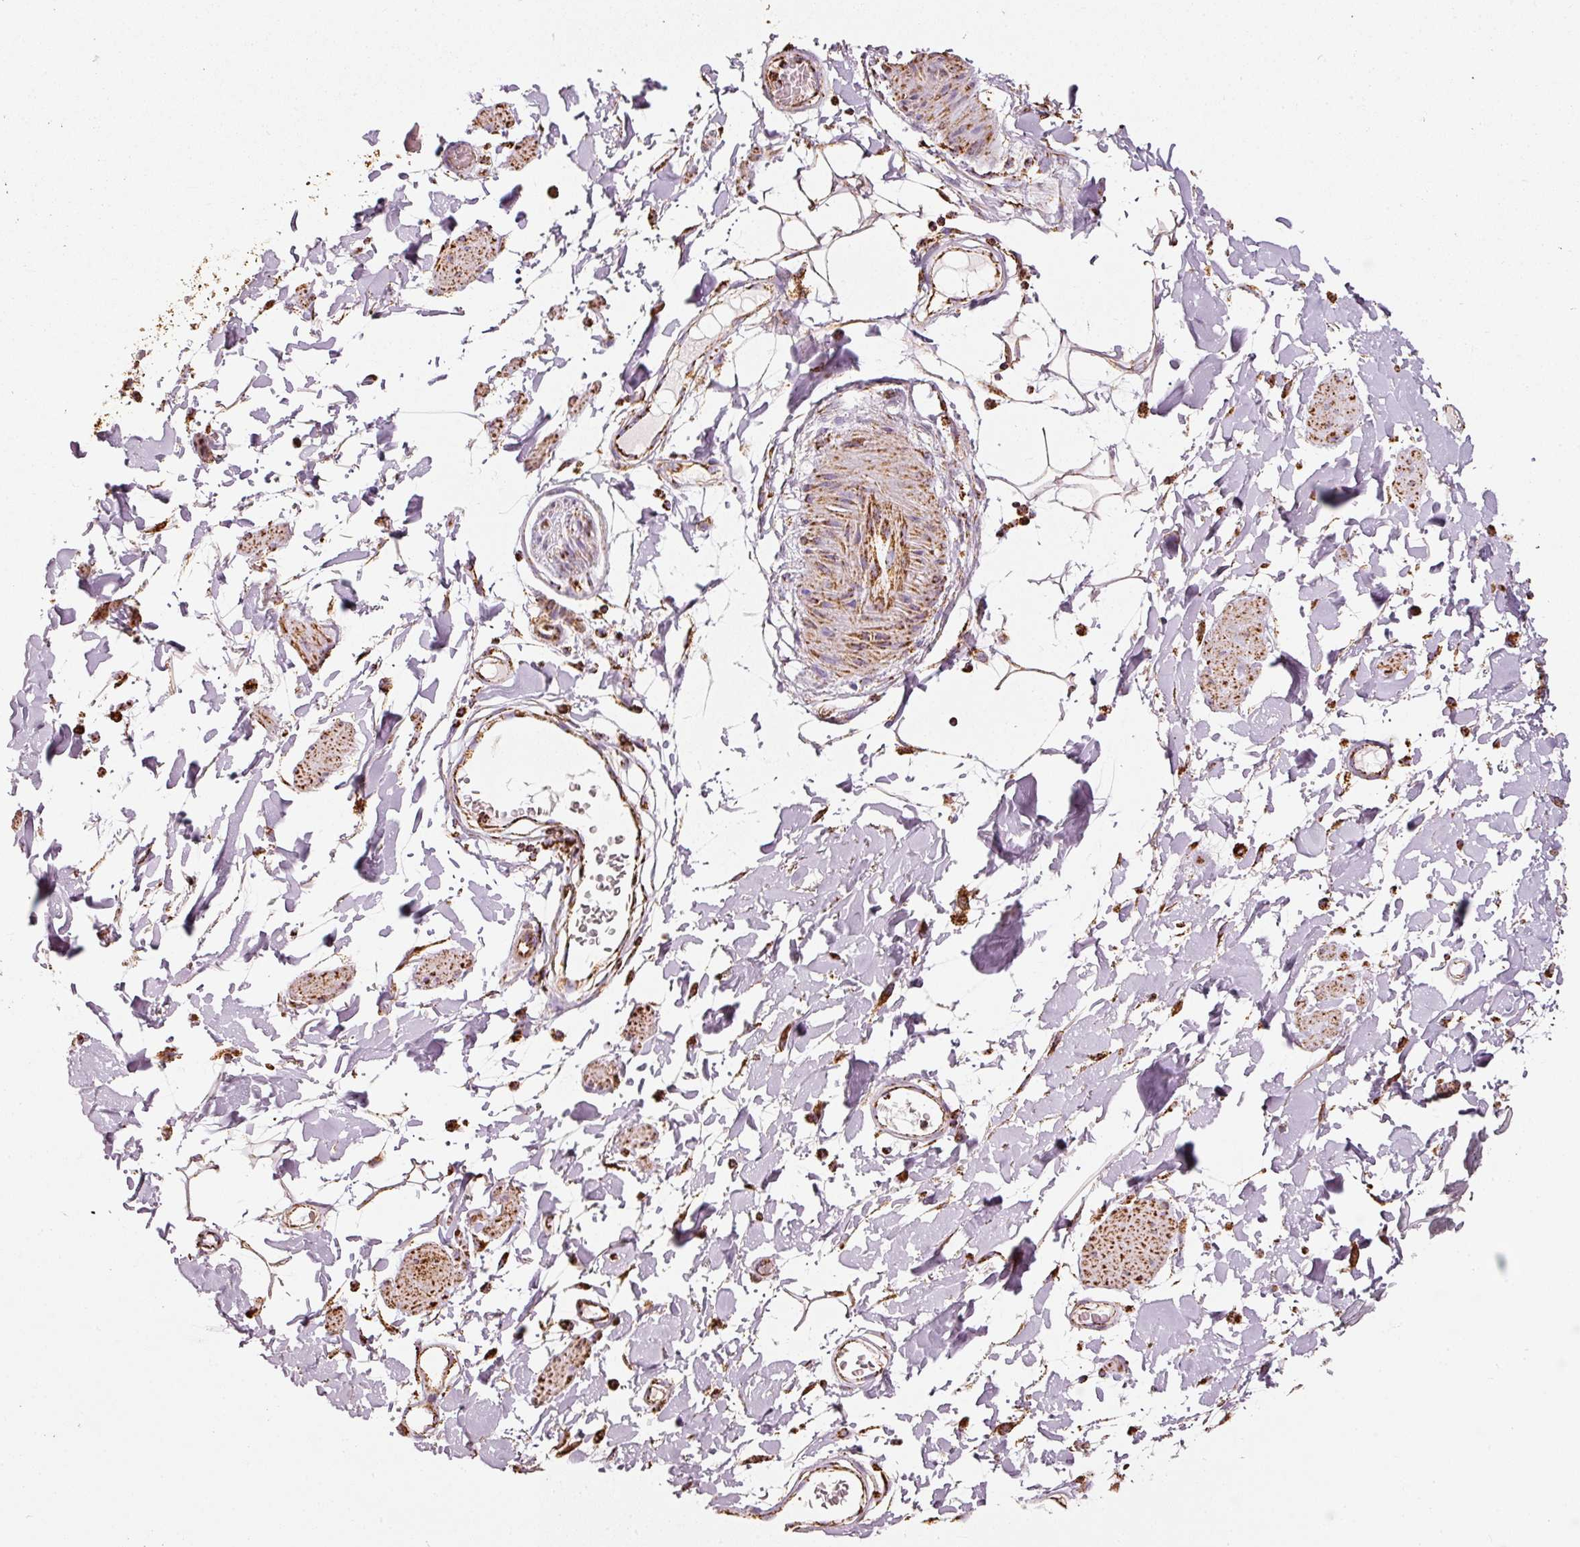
{"staining": {"intensity": "negative", "quantity": "none", "location": "none"}, "tissue": "adipose tissue", "cell_type": "Adipocytes", "image_type": "normal", "snomed": [{"axis": "morphology", "description": "Normal tissue, NOS"}, {"axis": "topography", "description": "Vulva"}, {"axis": "topography", "description": "Peripheral nerve tissue"}], "caption": "Immunohistochemistry (IHC) photomicrograph of unremarkable human adipose tissue stained for a protein (brown), which exhibits no positivity in adipocytes. The staining is performed using DAB (3,3'-diaminobenzidine) brown chromogen with nuclei counter-stained in using hematoxylin.", "gene": "MT", "patient": {"sex": "female", "age": 68}}